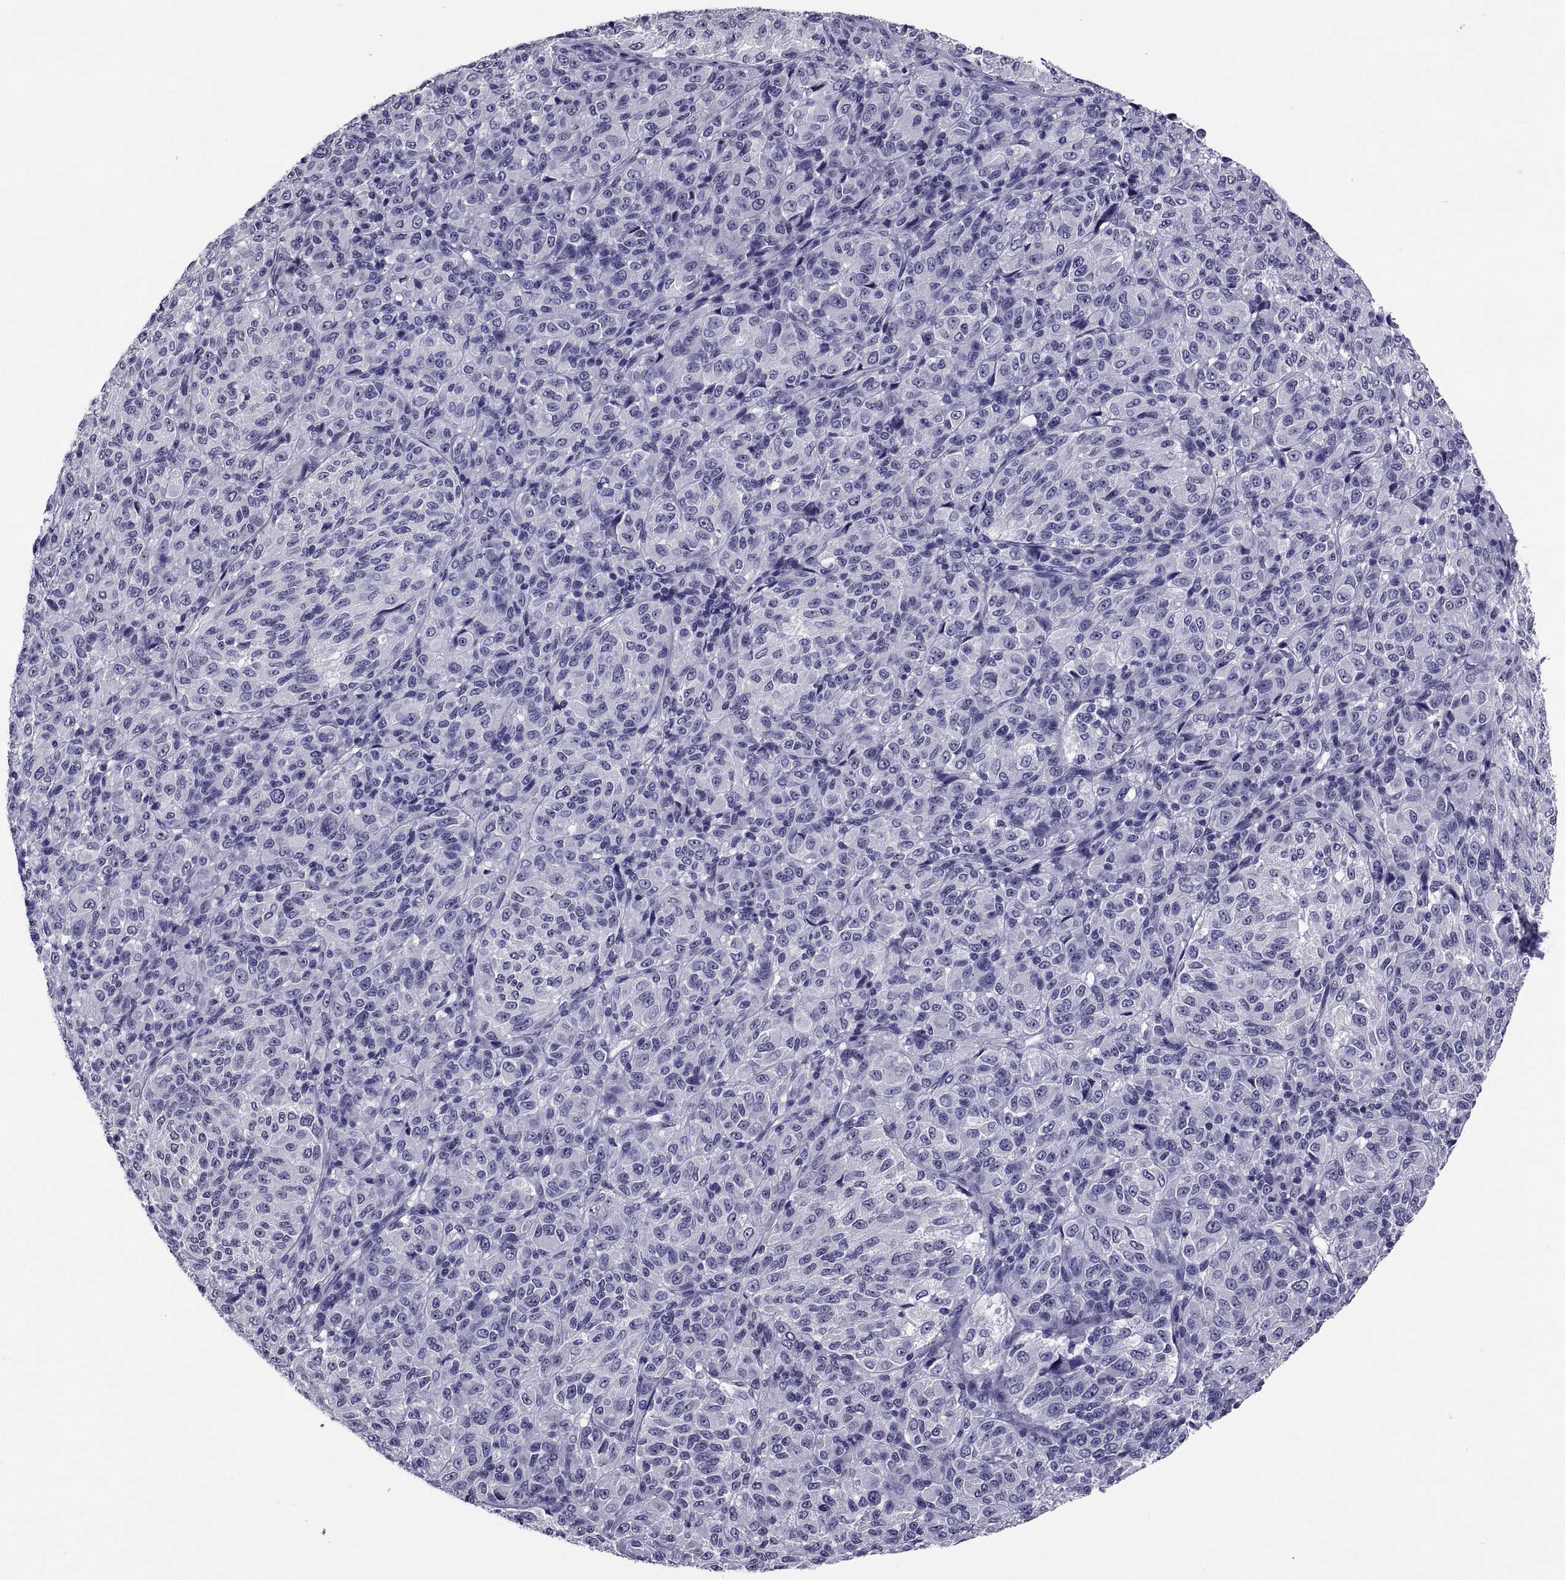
{"staining": {"intensity": "negative", "quantity": "none", "location": "none"}, "tissue": "melanoma", "cell_type": "Tumor cells", "image_type": "cancer", "snomed": [{"axis": "morphology", "description": "Malignant melanoma, Metastatic site"}, {"axis": "topography", "description": "Brain"}], "caption": "Tumor cells are negative for protein expression in human melanoma. Nuclei are stained in blue.", "gene": "TGFBR3L", "patient": {"sex": "female", "age": 56}}